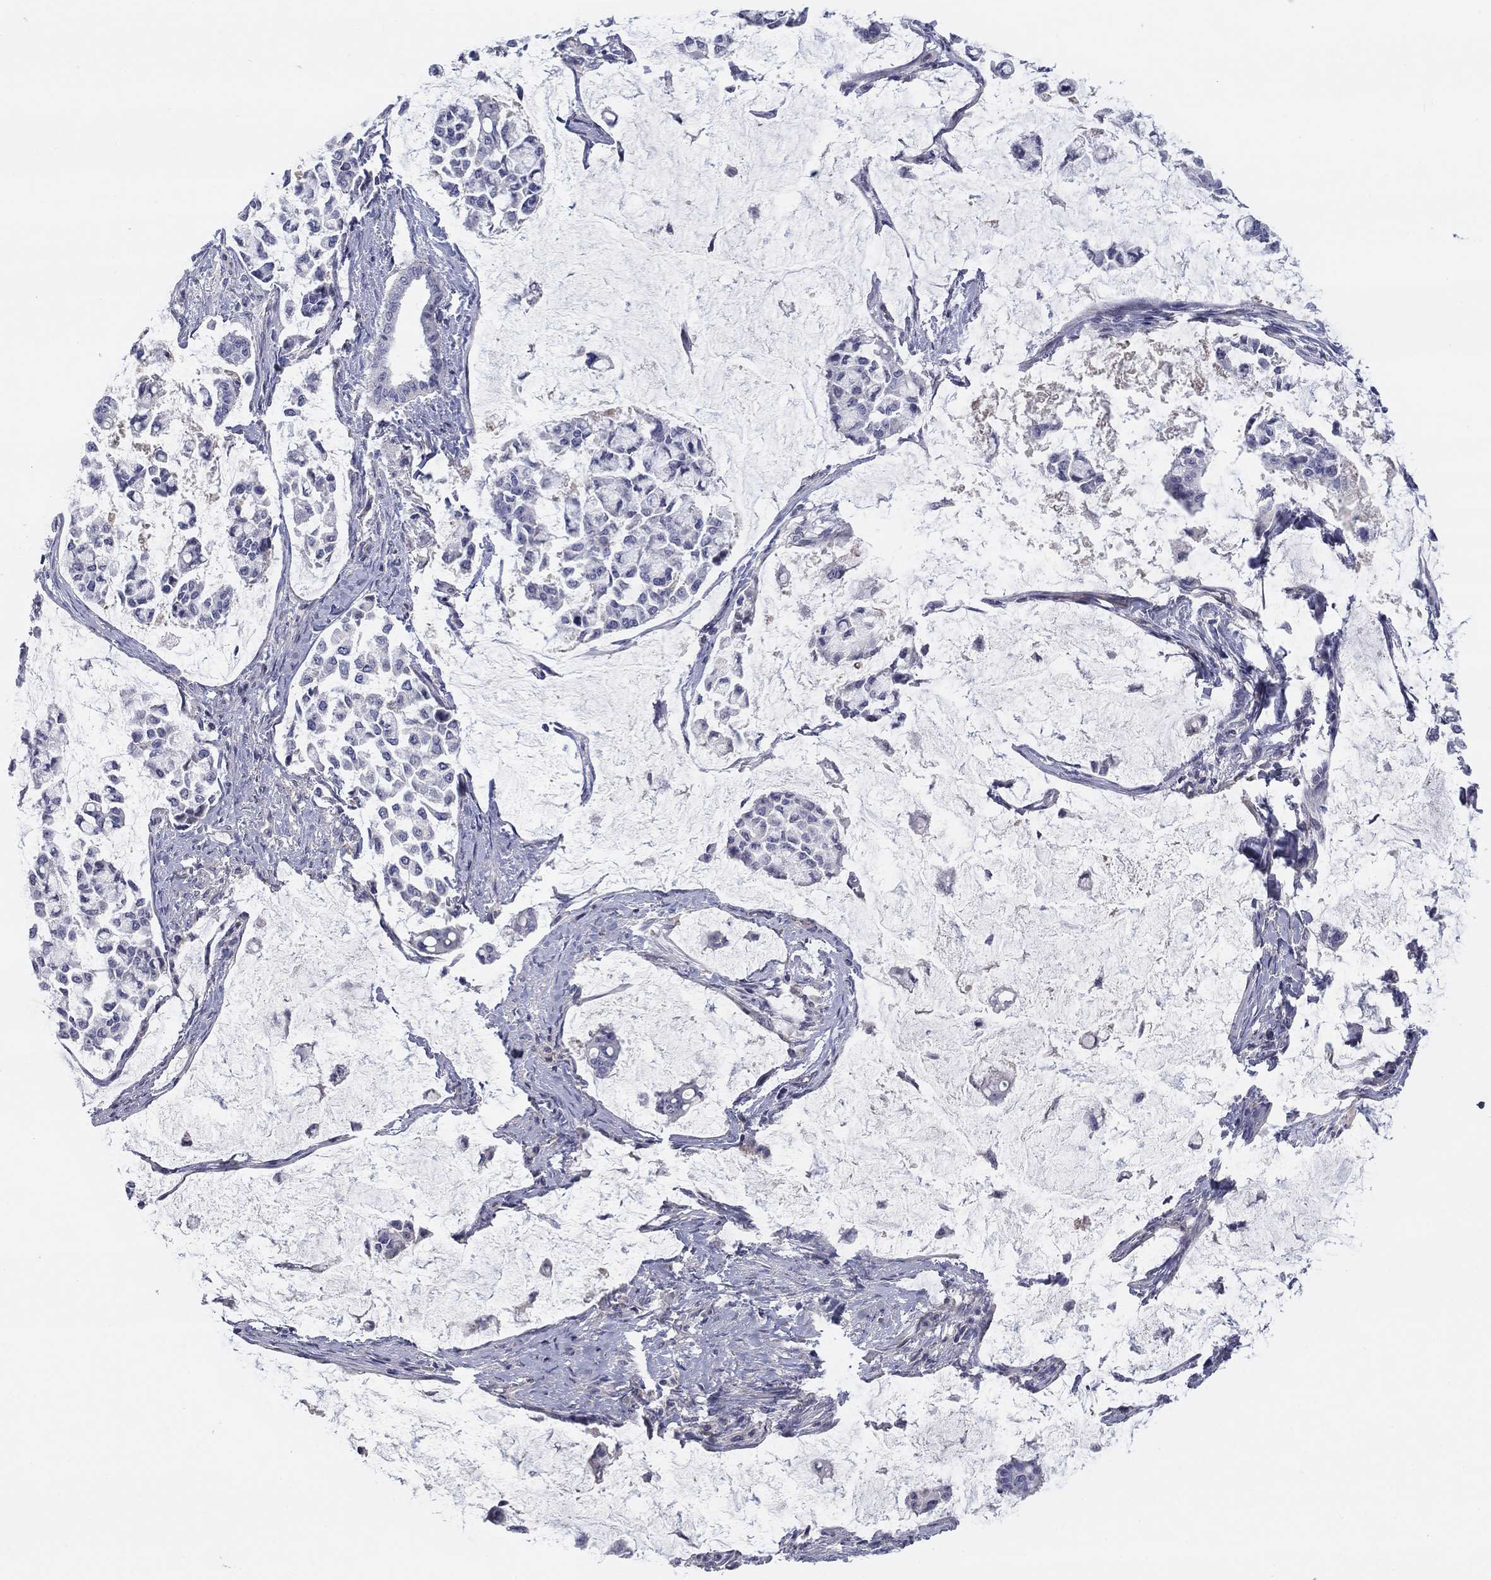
{"staining": {"intensity": "negative", "quantity": "none", "location": "none"}, "tissue": "stomach cancer", "cell_type": "Tumor cells", "image_type": "cancer", "snomed": [{"axis": "morphology", "description": "Adenocarcinoma, NOS"}, {"axis": "topography", "description": "Stomach"}], "caption": "Immunohistochemistry of human stomach adenocarcinoma demonstrates no expression in tumor cells.", "gene": "AMN1", "patient": {"sex": "male", "age": 82}}